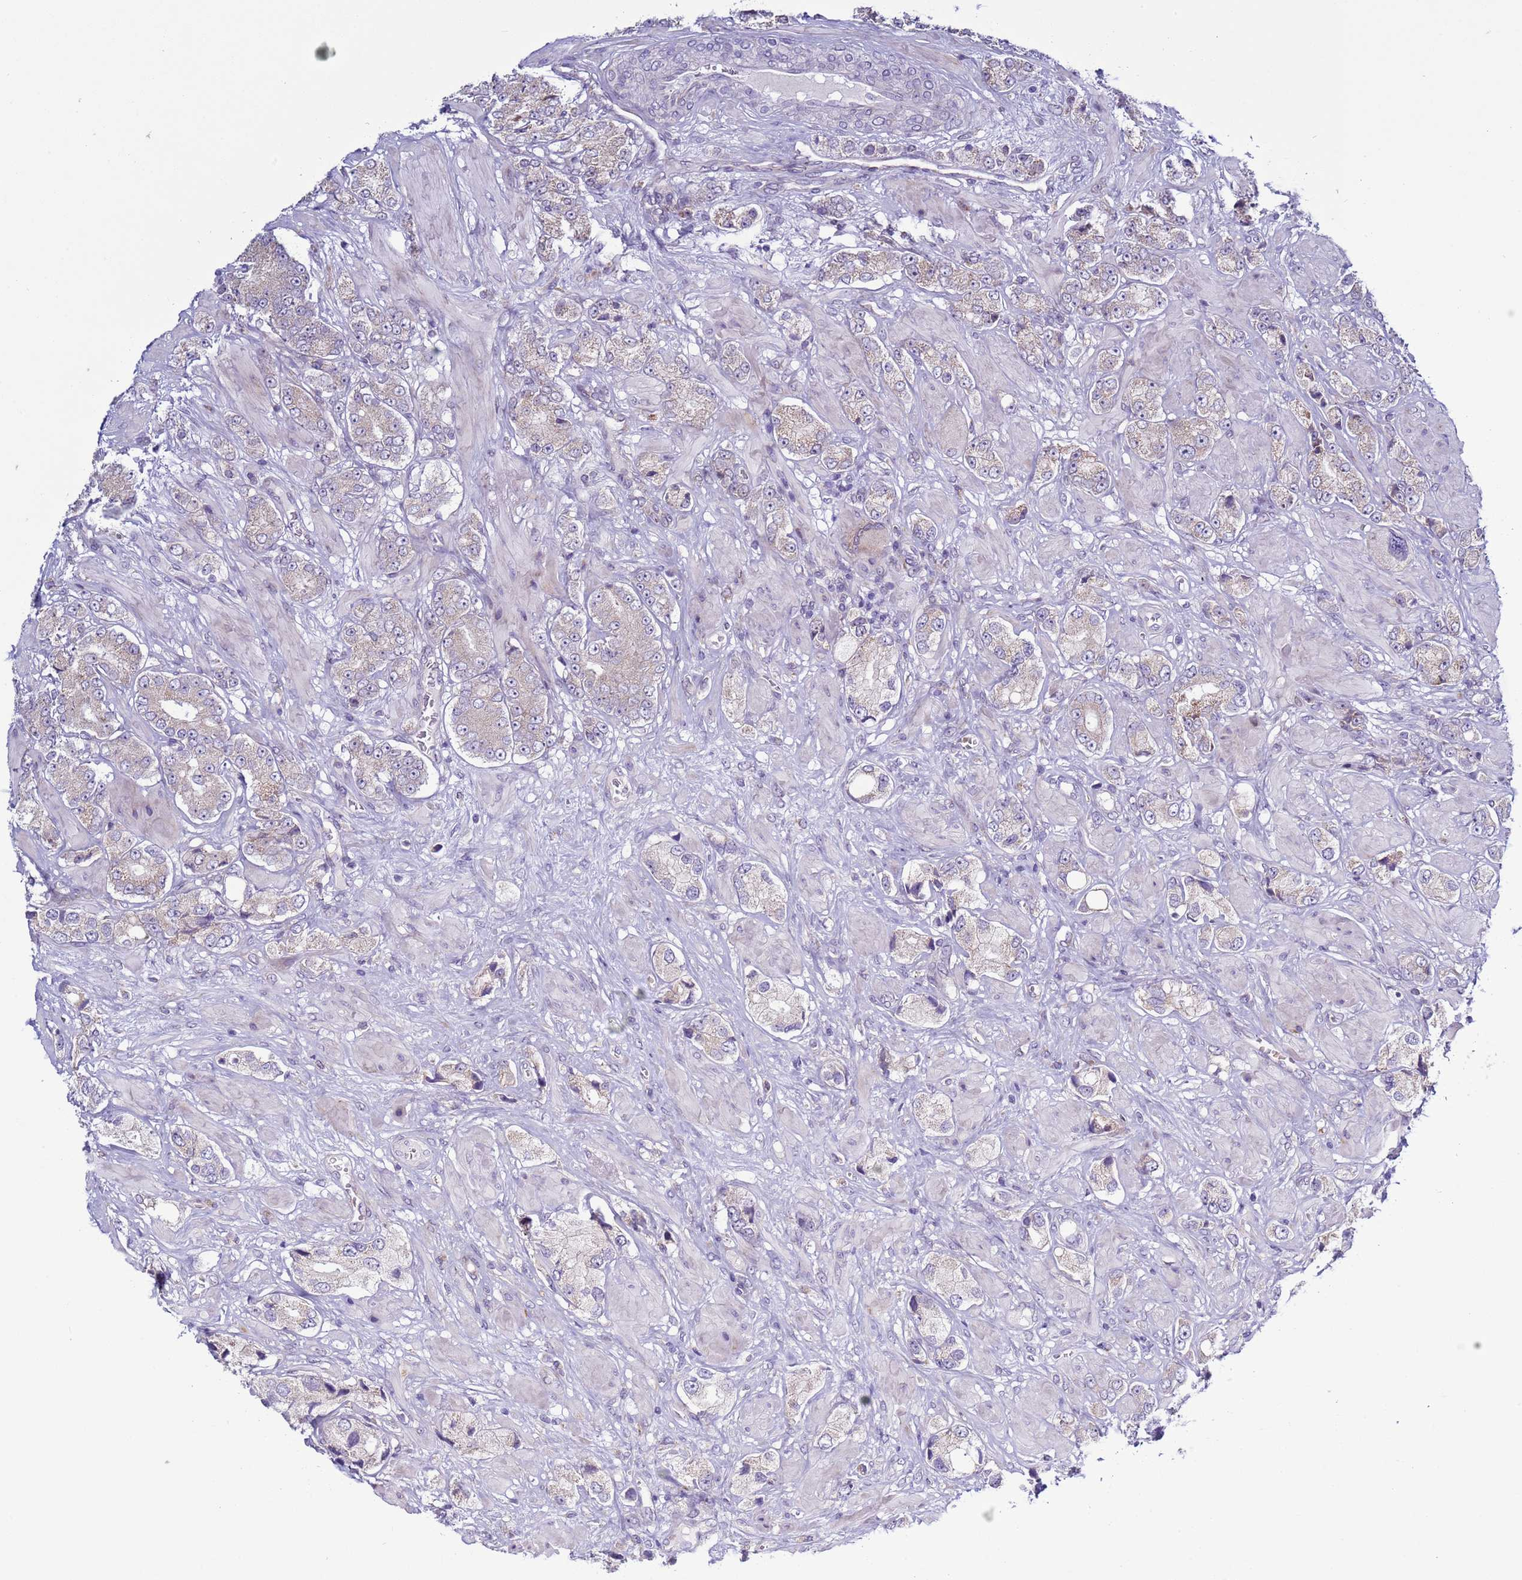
{"staining": {"intensity": "weak", "quantity": "<25%", "location": "cytoplasmic/membranous"}, "tissue": "prostate cancer", "cell_type": "Tumor cells", "image_type": "cancer", "snomed": [{"axis": "morphology", "description": "Adenocarcinoma, High grade"}, {"axis": "topography", "description": "Prostate and seminal vesicle, NOS"}], "caption": "Immunohistochemistry (IHC) histopathology image of prostate adenocarcinoma (high-grade) stained for a protein (brown), which exhibits no expression in tumor cells. The staining was performed using DAB to visualize the protein expression in brown, while the nuclei were stained in blue with hematoxylin (Magnification: 20x).", "gene": "ABHD17B", "patient": {"sex": "male", "age": 64}}